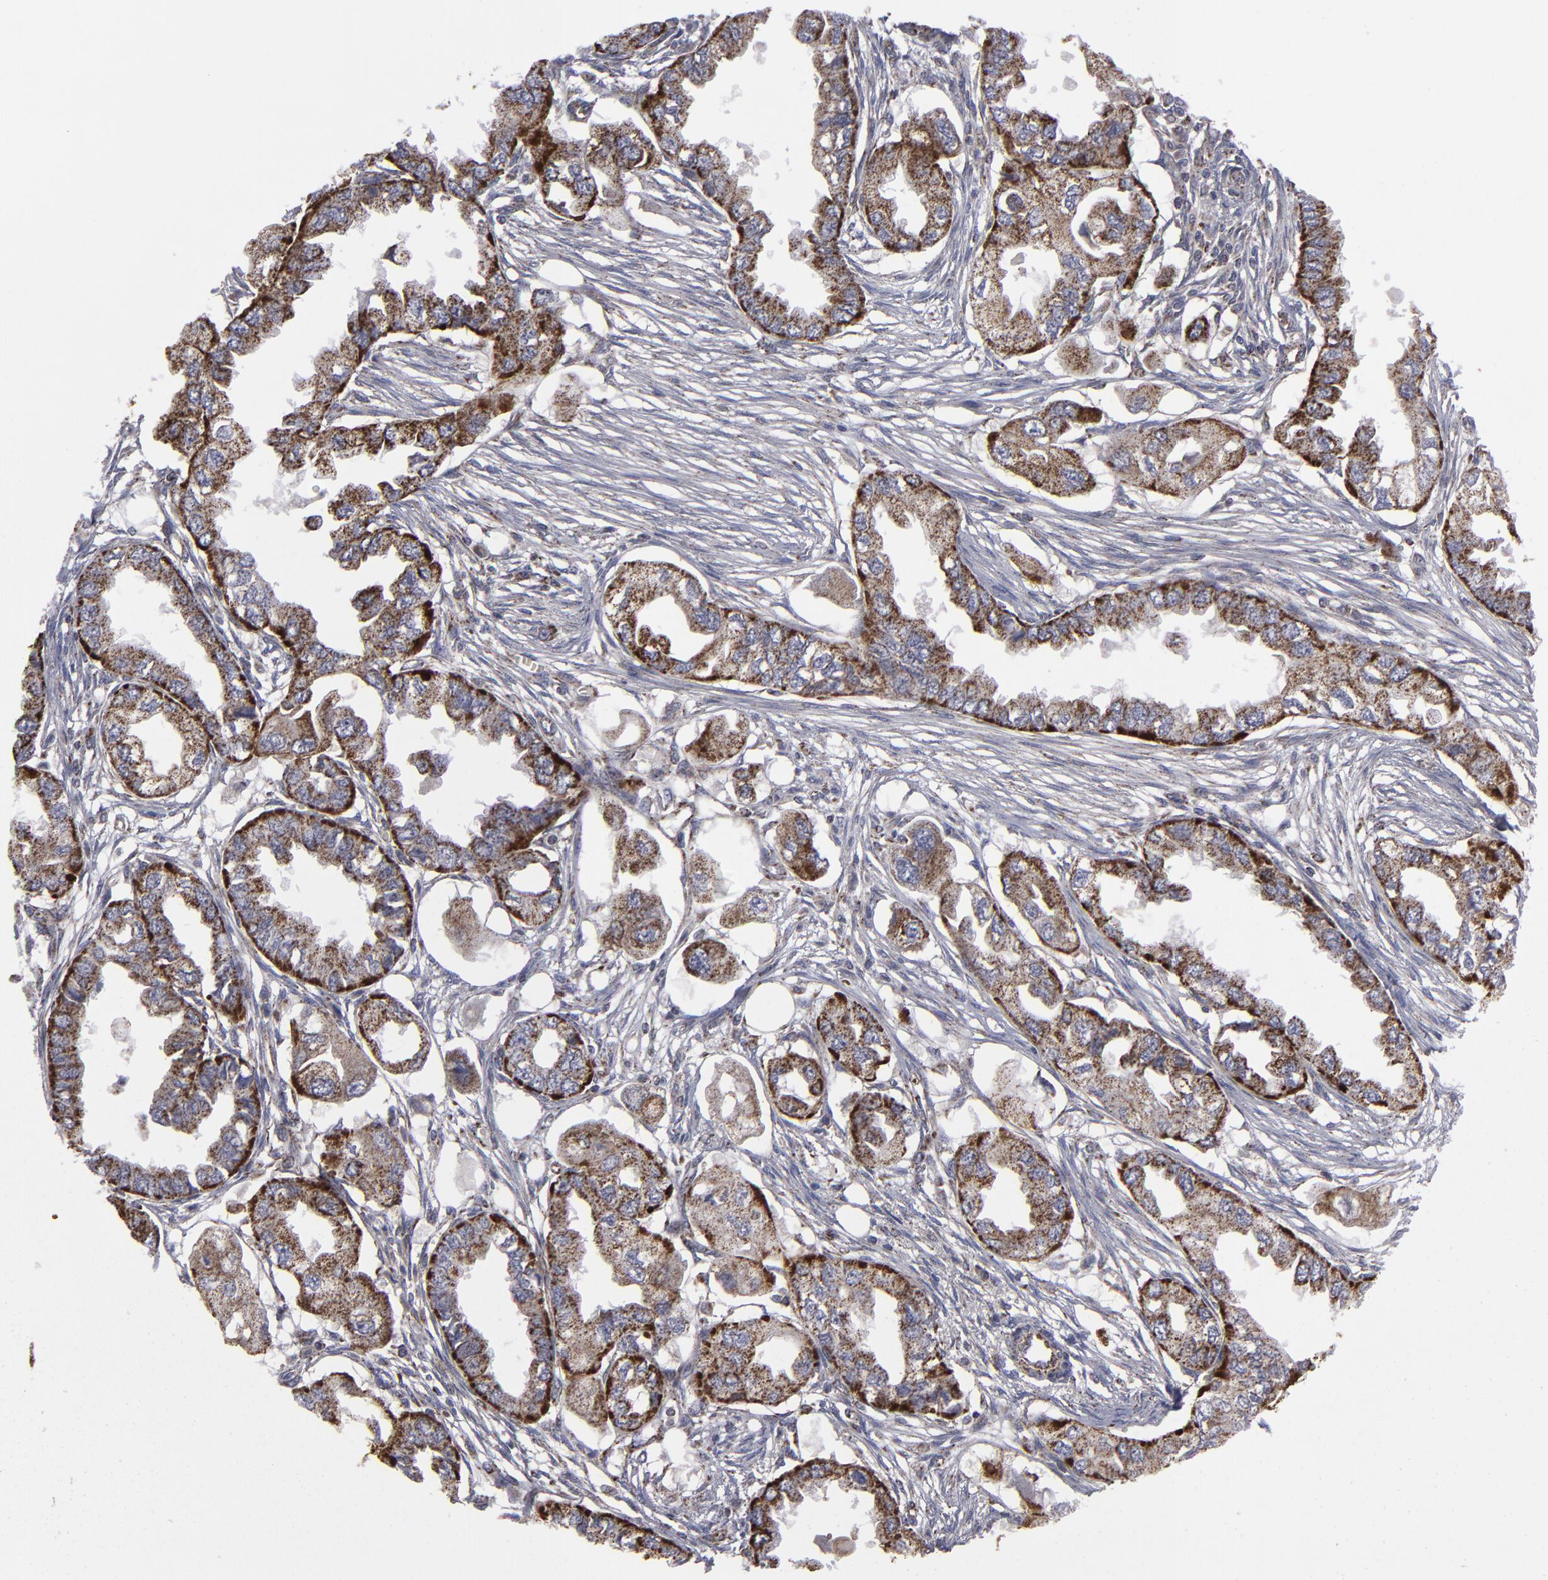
{"staining": {"intensity": "strong", "quantity": ">75%", "location": "cytoplasmic/membranous"}, "tissue": "endometrial cancer", "cell_type": "Tumor cells", "image_type": "cancer", "snomed": [{"axis": "morphology", "description": "Adenocarcinoma, NOS"}, {"axis": "topography", "description": "Endometrium"}], "caption": "Endometrial cancer (adenocarcinoma) stained with DAB (3,3'-diaminobenzidine) IHC displays high levels of strong cytoplasmic/membranous positivity in approximately >75% of tumor cells.", "gene": "MYOM2", "patient": {"sex": "female", "age": 67}}